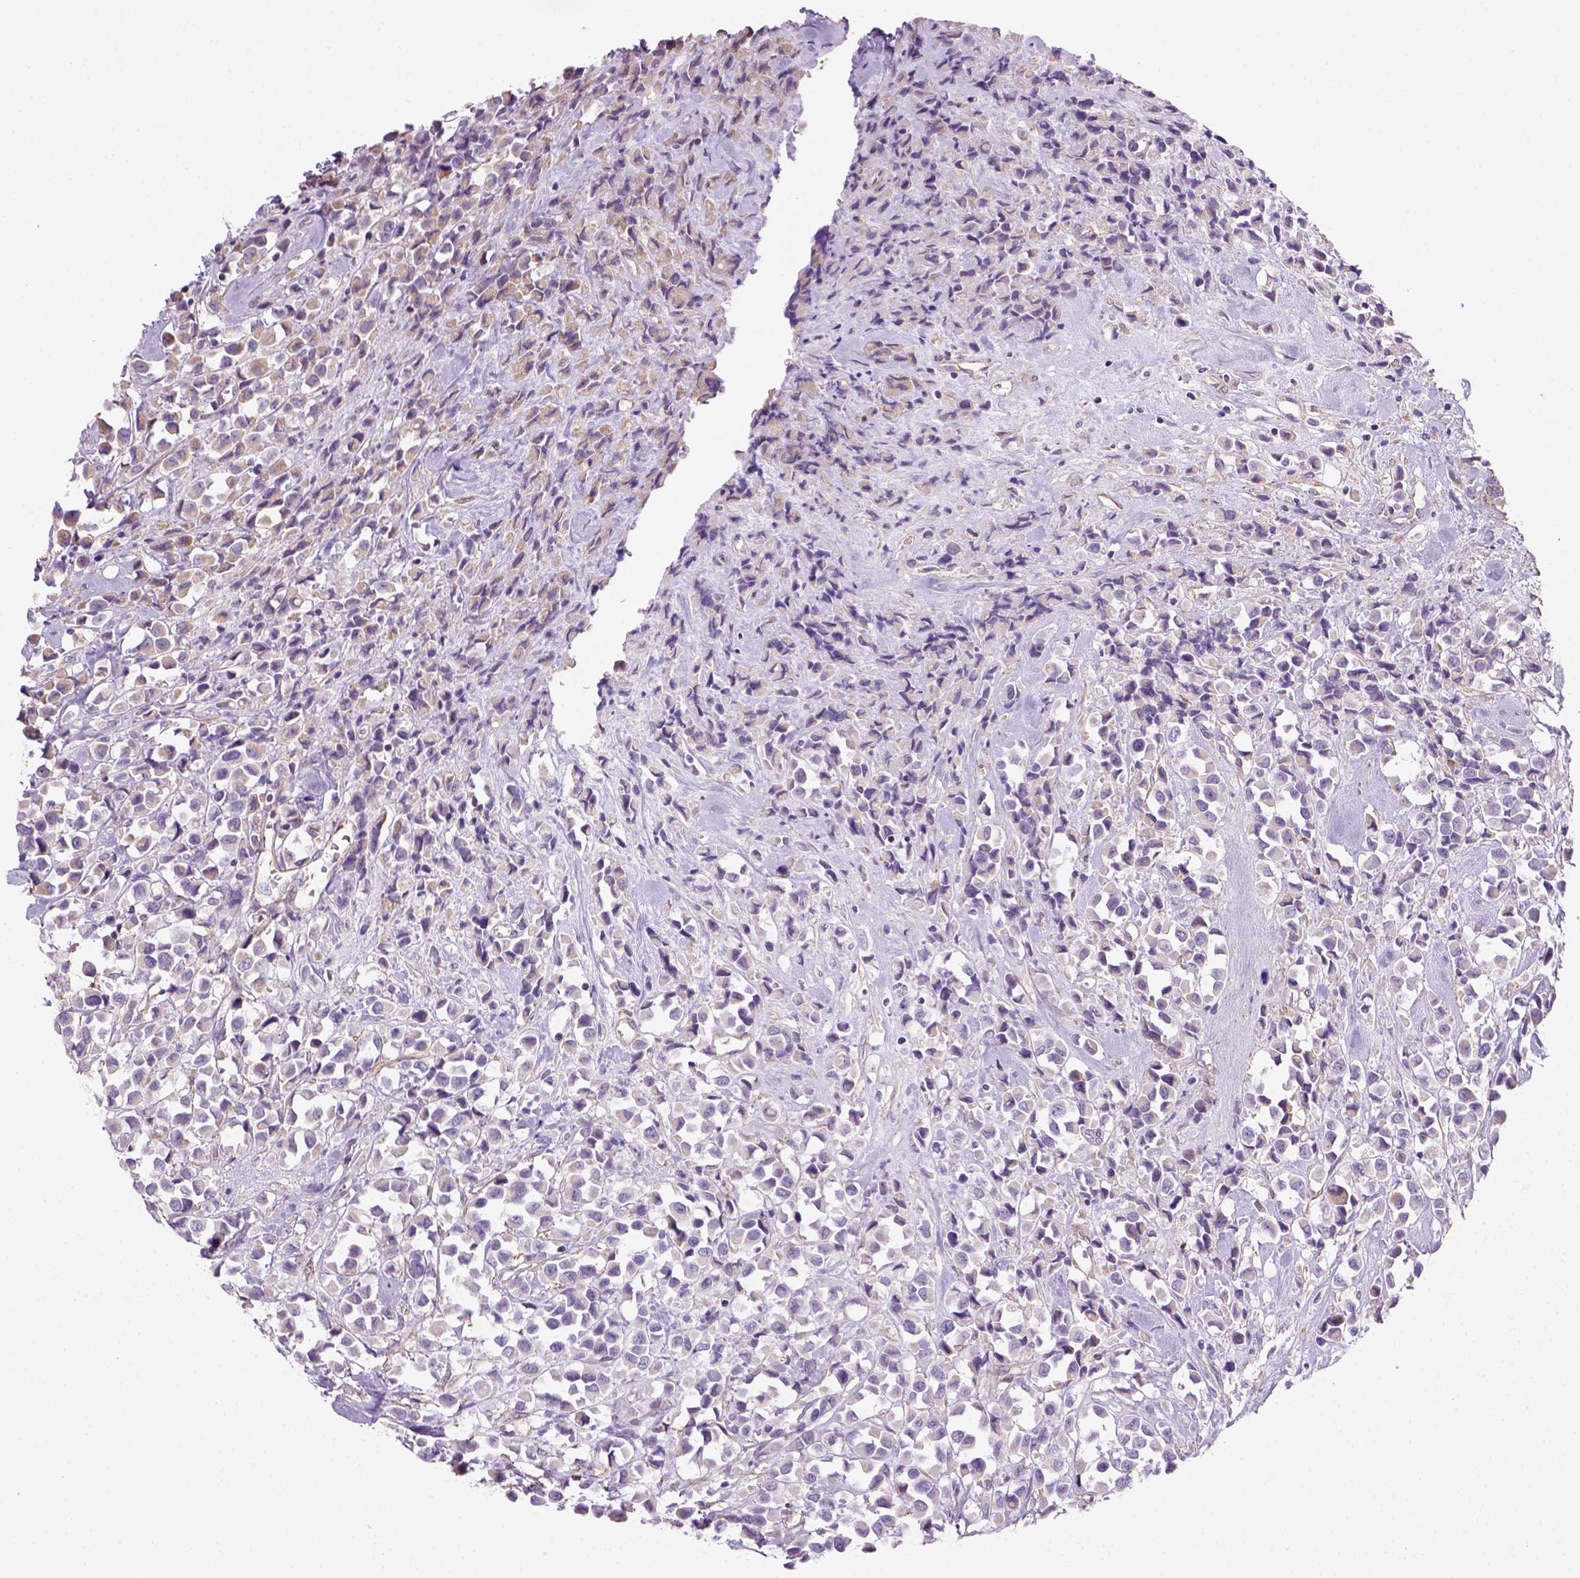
{"staining": {"intensity": "weak", "quantity": ">75%", "location": "cytoplasmic/membranous"}, "tissue": "breast cancer", "cell_type": "Tumor cells", "image_type": "cancer", "snomed": [{"axis": "morphology", "description": "Duct carcinoma"}, {"axis": "topography", "description": "Breast"}], "caption": "This is a micrograph of IHC staining of infiltrating ductal carcinoma (breast), which shows weak staining in the cytoplasmic/membranous of tumor cells.", "gene": "HTRA1", "patient": {"sex": "female", "age": 61}}